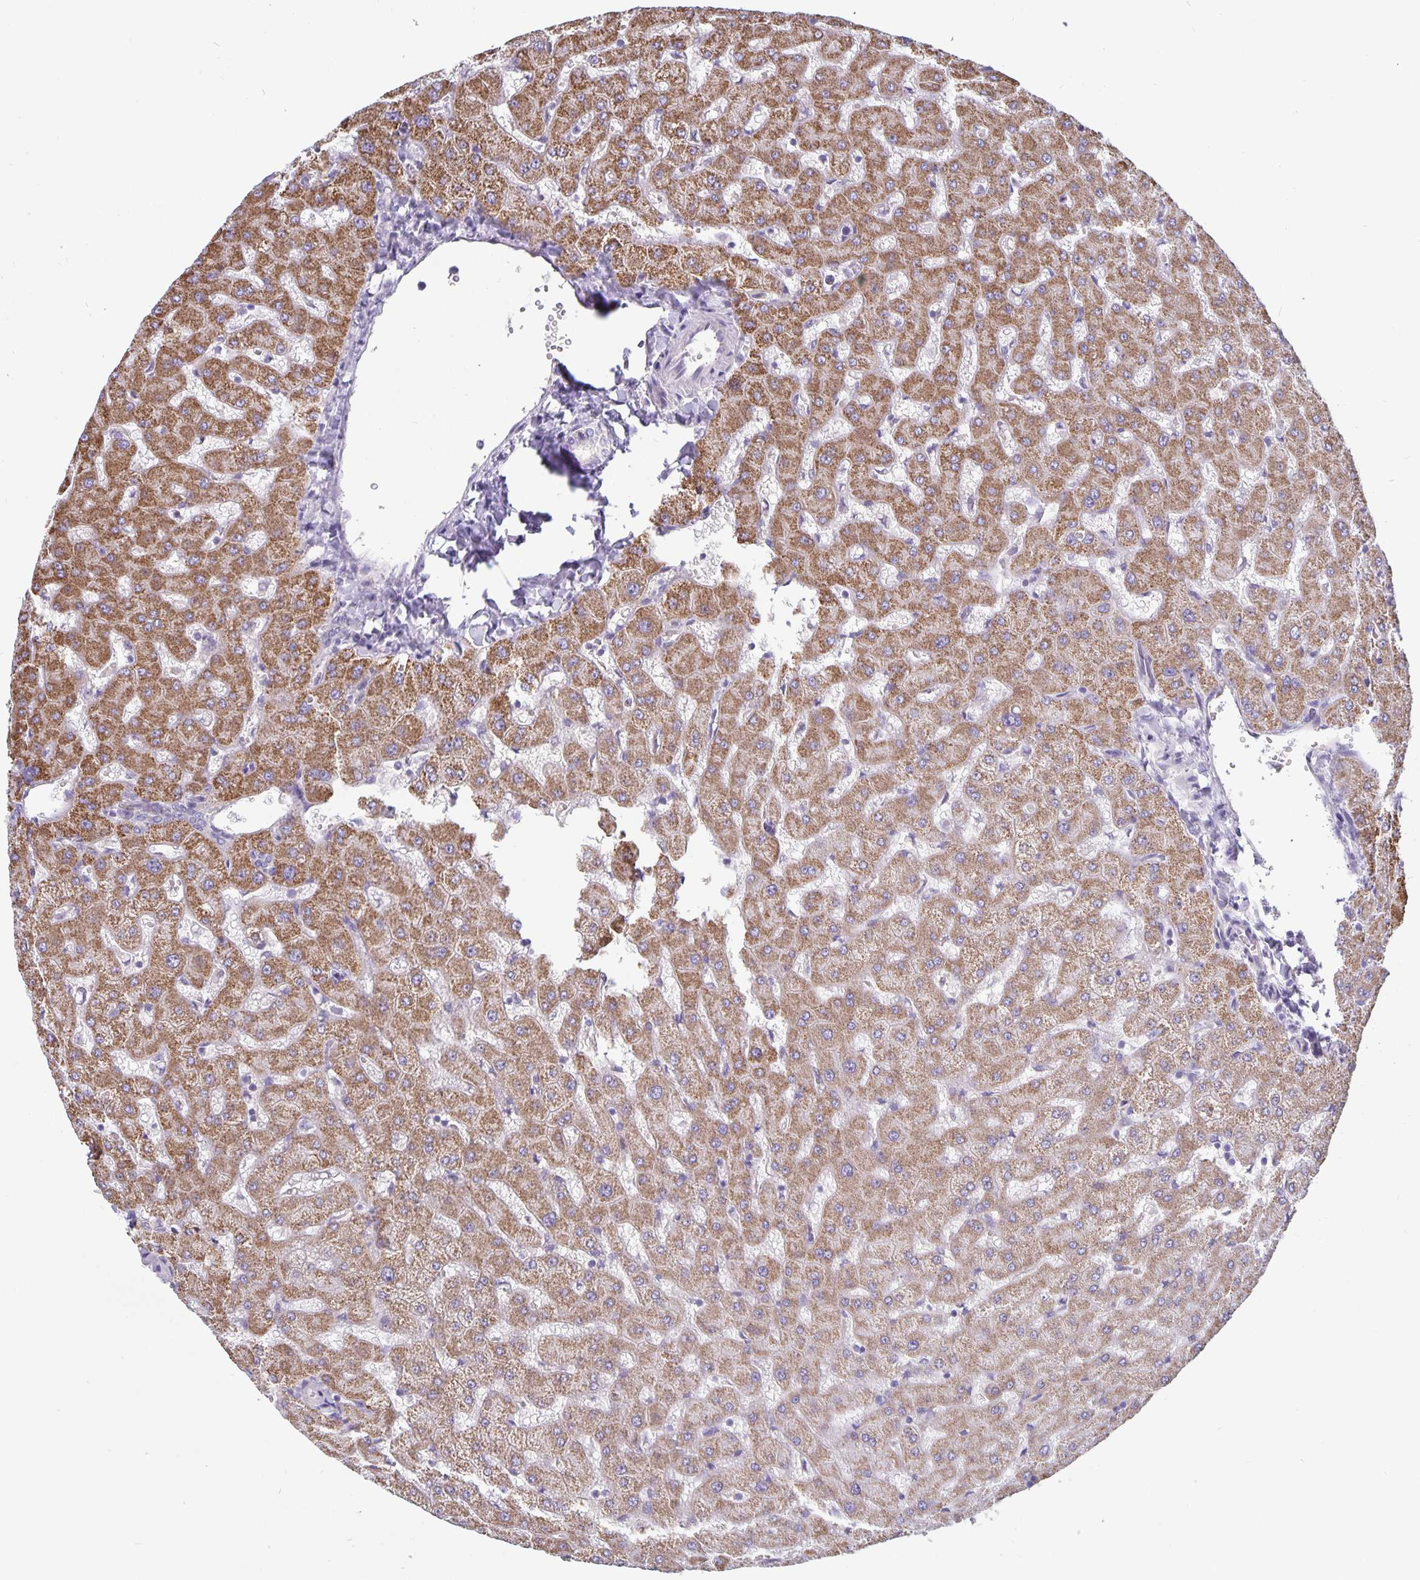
{"staining": {"intensity": "negative", "quantity": "none", "location": "none"}, "tissue": "liver", "cell_type": "Cholangiocytes", "image_type": "normal", "snomed": [{"axis": "morphology", "description": "Normal tissue, NOS"}, {"axis": "topography", "description": "Liver"}], "caption": "A micrograph of liver stained for a protein reveals no brown staining in cholangiocytes.", "gene": "PLCB3", "patient": {"sex": "female", "age": 63}}